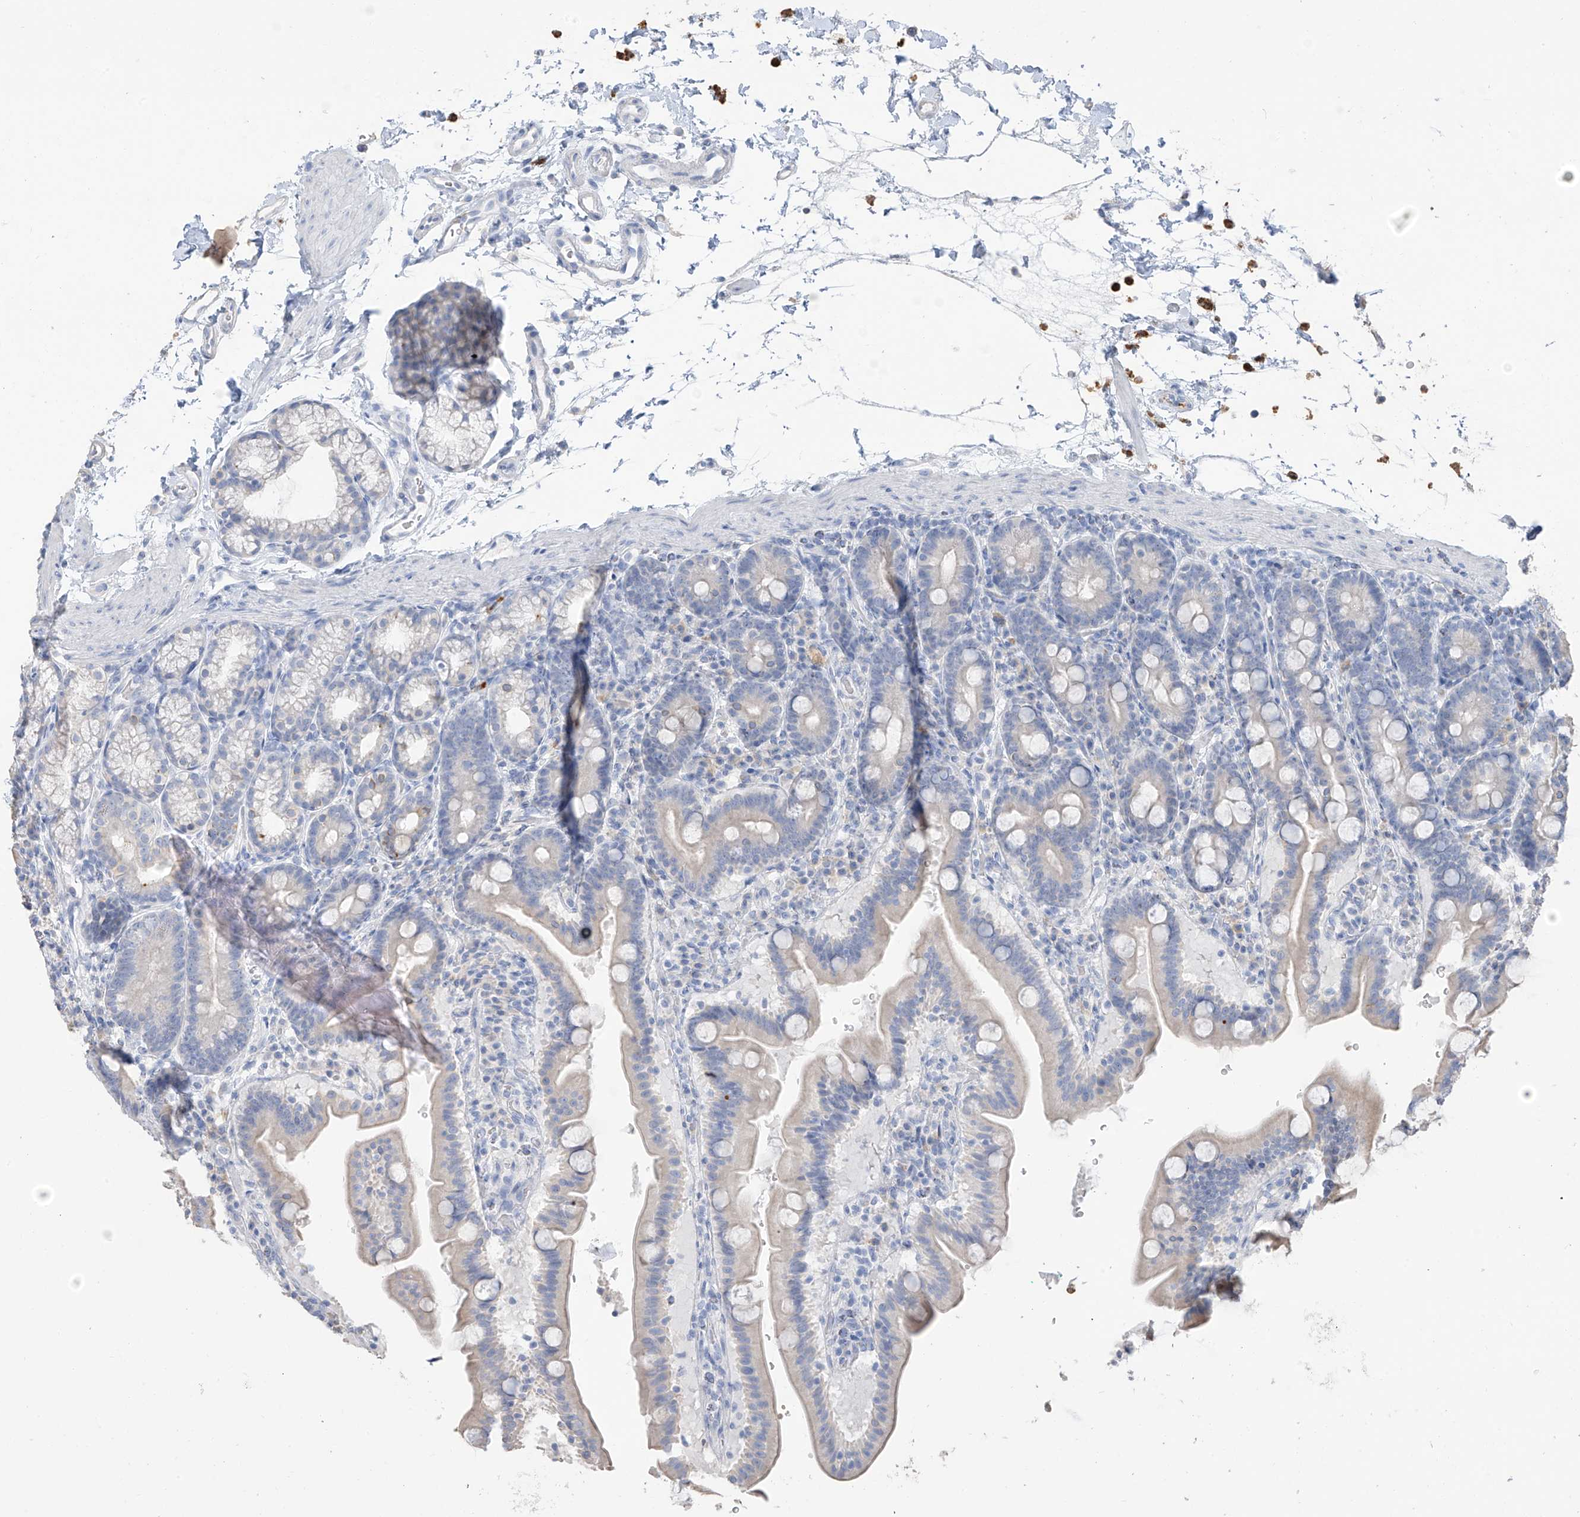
{"staining": {"intensity": "weak", "quantity": "<25%", "location": "cytoplasmic/membranous"}, "tissue": "duodenum", "cell_type": "Glandular cells", "image_type": "normal", "snomed": [{"axis": "morphology", "description": "Normal tissue, NOS"}, {"axis": "topography", "description": "Duodenum"}], "caption": "Duodenum stained for a protein using IHC exhibits no staining glandular cells.", "gene": "PAFAH1B3", "patient": {"sex": "male", "age": 54}}